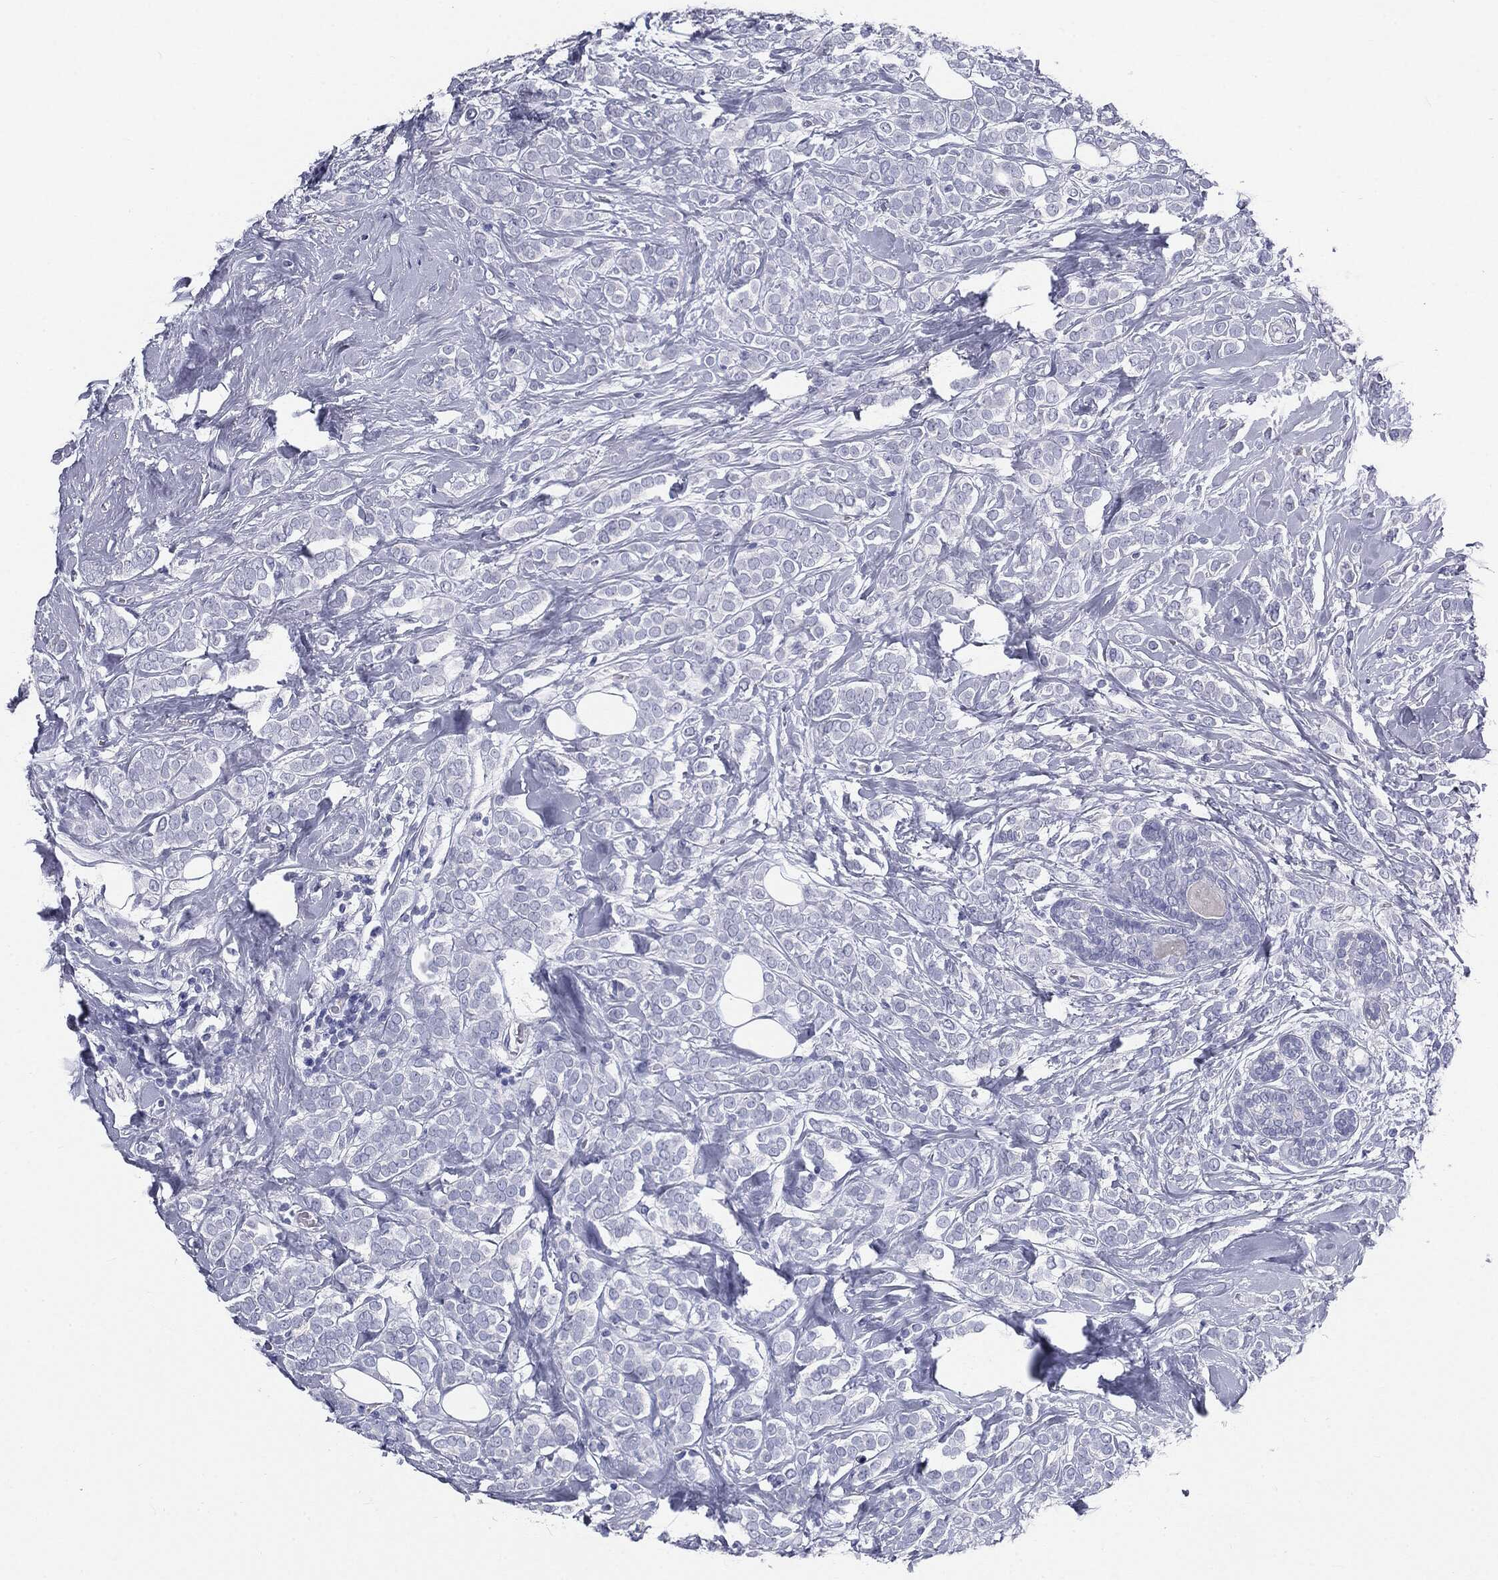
{"staining": {"intensity": "negative", "quantity": "none", "location": "none"}, "tissue": "breast cancer", "cell_type": "Tumor cells", "image_type": "cancer", "snomed": [{"axis": "morphology", "description": "Lobular carcinoma"}, {"axis": "topography", "description": "Breast"}], "caption": "DAB immunohistochemical staining of human breast lobular carcinoma displays no significant positivity in tumor cells.", "gene": "CUZD1", "patient": {"sex": "female", "age": 49}}